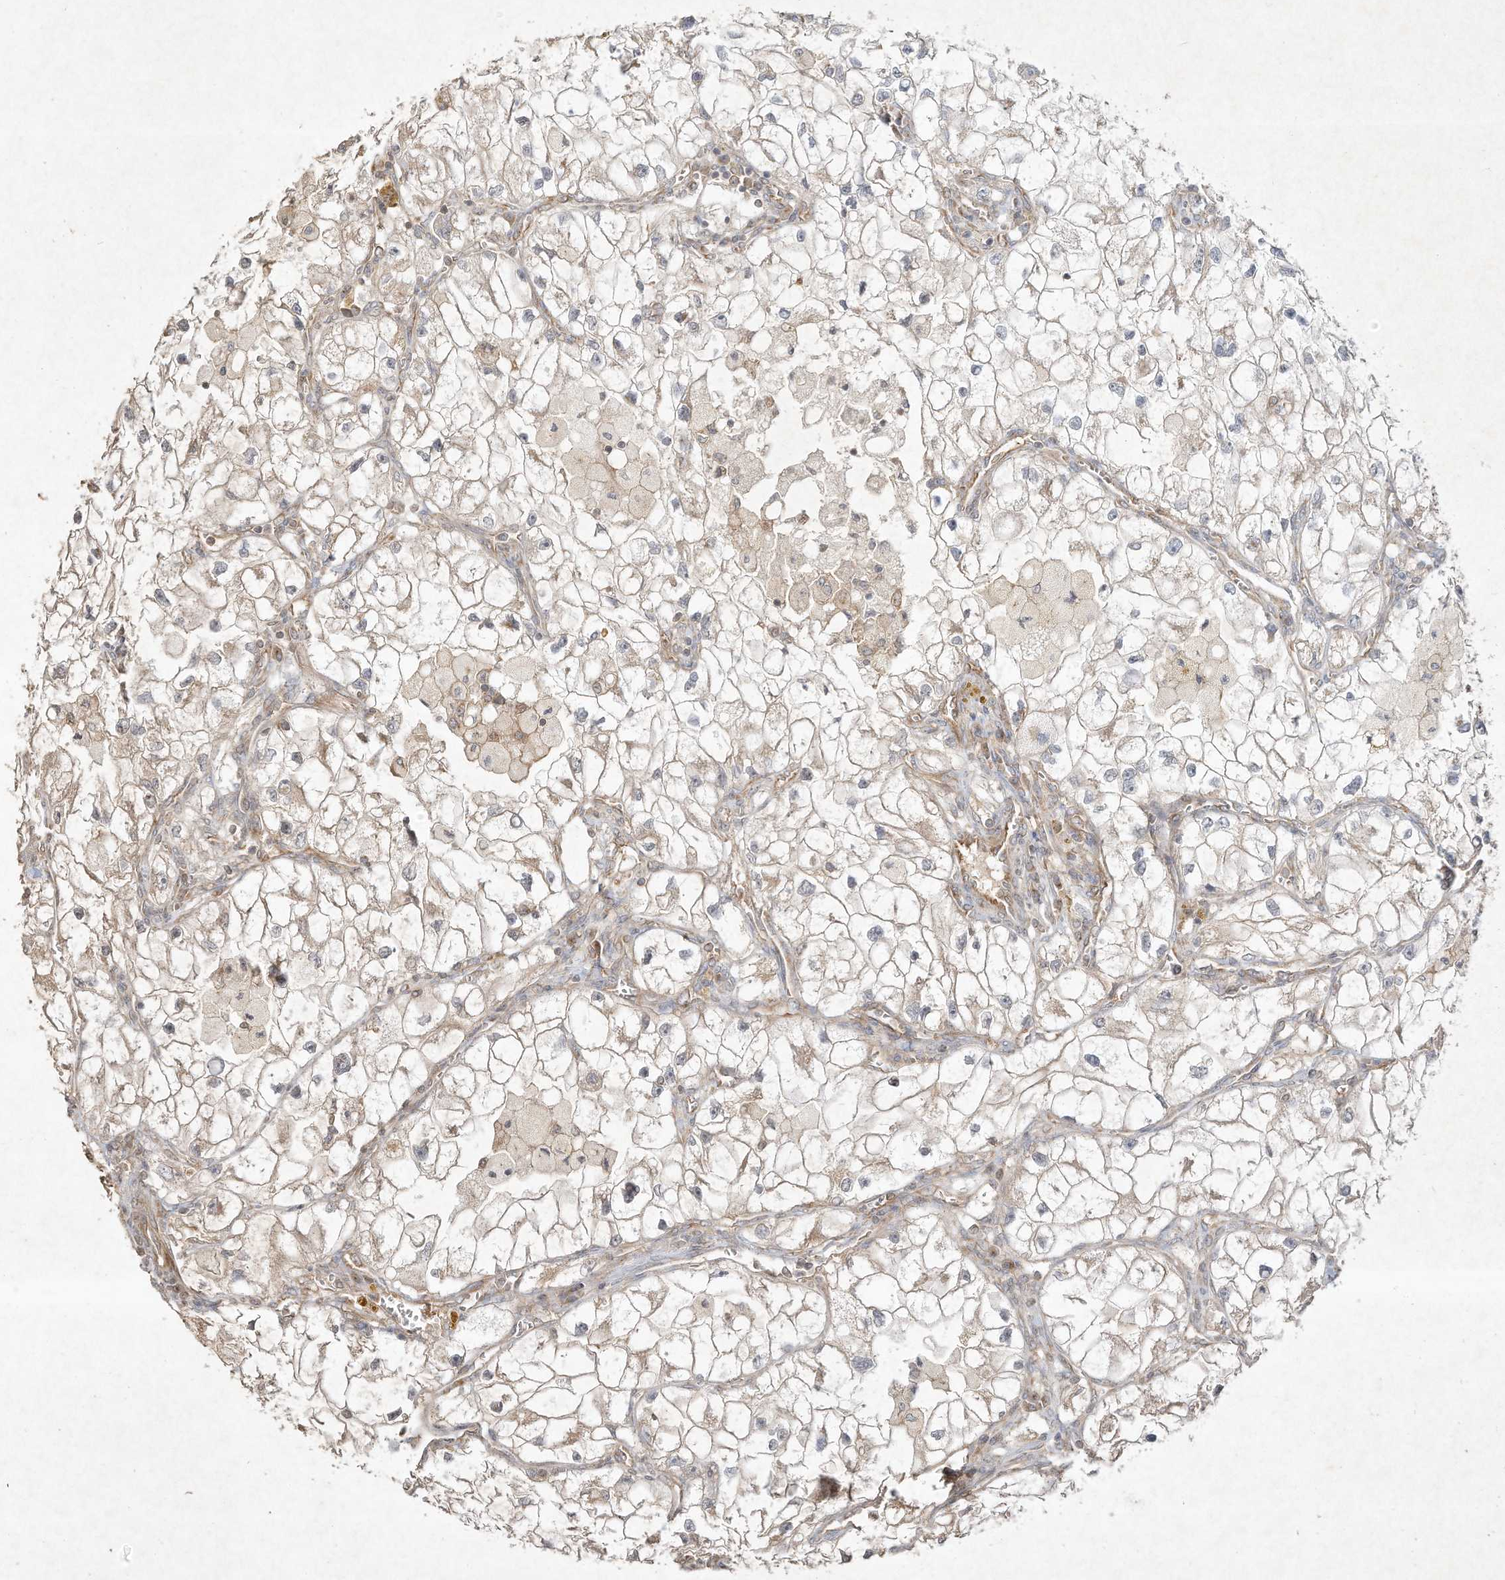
{"staining": {"intensity": "weak", "quantity": "<25%", "location": "cytoplasmic/membranous"}, "tissue": "renal cancer", "cell_type": "Tumor cells", "image_type": "cancer", "snomed": [{"axis": "morphology", "description": "Adenocarcinoma, NOS"}, {"axis": "topography", "description": "Kidney"}], "caption": "Tumor cells show no significant protein staining in renal cancer. Brightfield microscopy of immunohistochemistry stained with DAB (3,3'-diaminobenzidine) (brown) and hematoxylin (blue), captured at high magnification.", "gene": "DYNC1I2", "patient": {"sex": "female", "age": 70}}